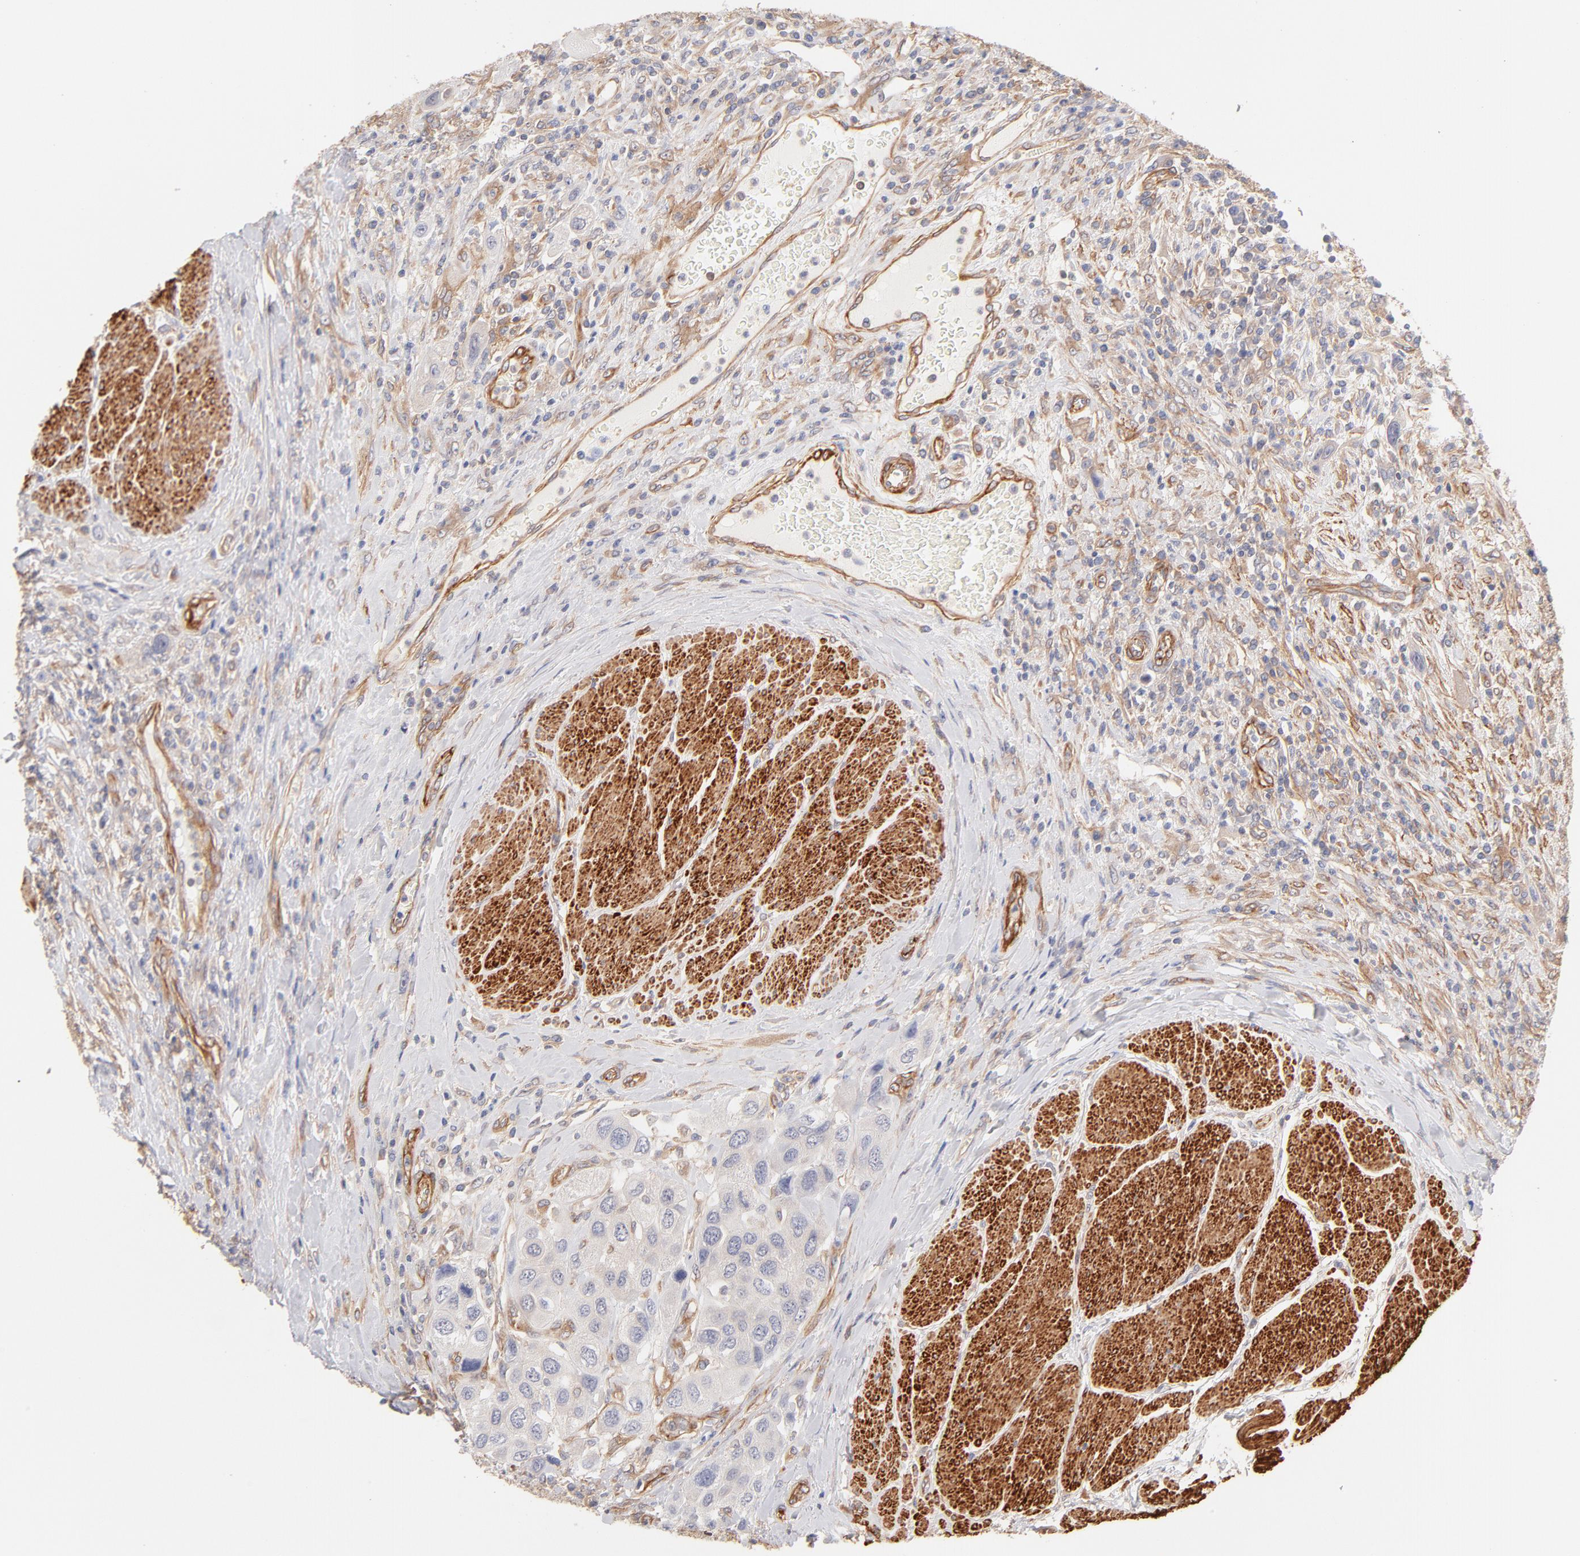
{"staining": {"intensity": "weak", "quantity": "<25%", "location": "cytoplasmic/membranous"}, "tissue": "urothelial cancer", "cell_type": "Tumor cells", "image_type": "cancer", "snomed": [{"axis": "morphology", "description": "Urothelial carcinoma, High grade"}, {"axis": "topography", "description": "Urinary bladder"}], "caption": "High power microscopy histopathology image of an IHC micrograph of urothelial carcinoma (high-grade), revealing no significant staining in tumor cells.", "gene": "LDLRAP1", "patient": {"sex": "male", "age": 50}}